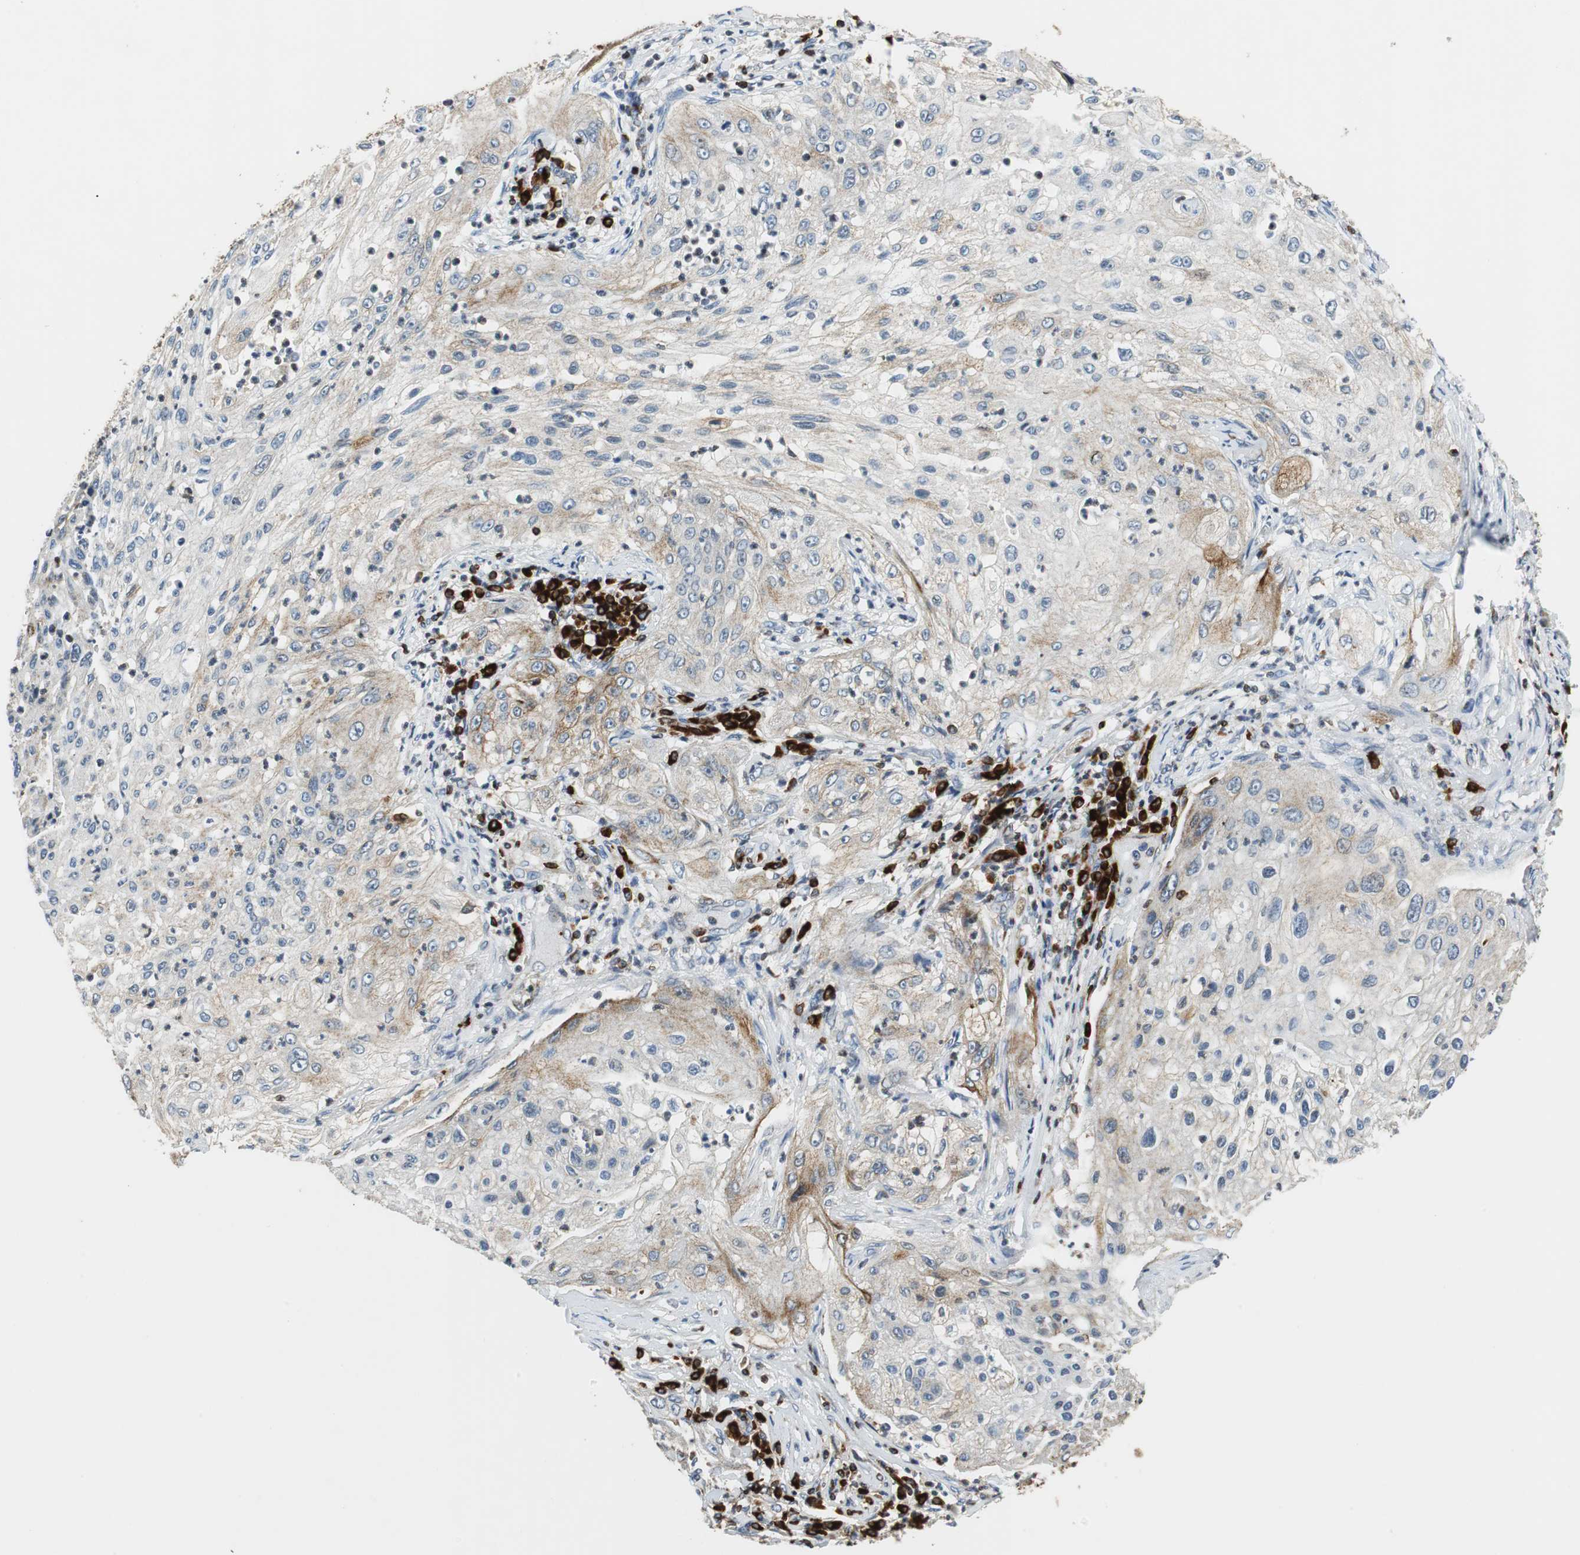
{"staining": {"intensity": "weak", "quantity": "25%-75%", "location": "cytoplasmic/membranous"}, "tissue": "lung cancer", "cell_type": "Tumor cells", "image_type": "cancer", "snomed": [{"axis": "morphology", "description": "Inflammation, NOS"}, {"axis": "morphology", "description": "Squamous cell carcinoma, NOS"}, {"axis": "topography", "description": "Lymph node"}, {"axis": "topography", "description": "Soft tissue"}, {"axis": "topography", "description": "Lung"}], "caption": "Tumor cells reveal low levels of weak cytoplasmic/membranous staining in approximately 25%-75% of cells in lung cancer (squamous cell carcinoma).", "gene": "TUBA4A", "patient": {"sex": "male", "age": 66}}